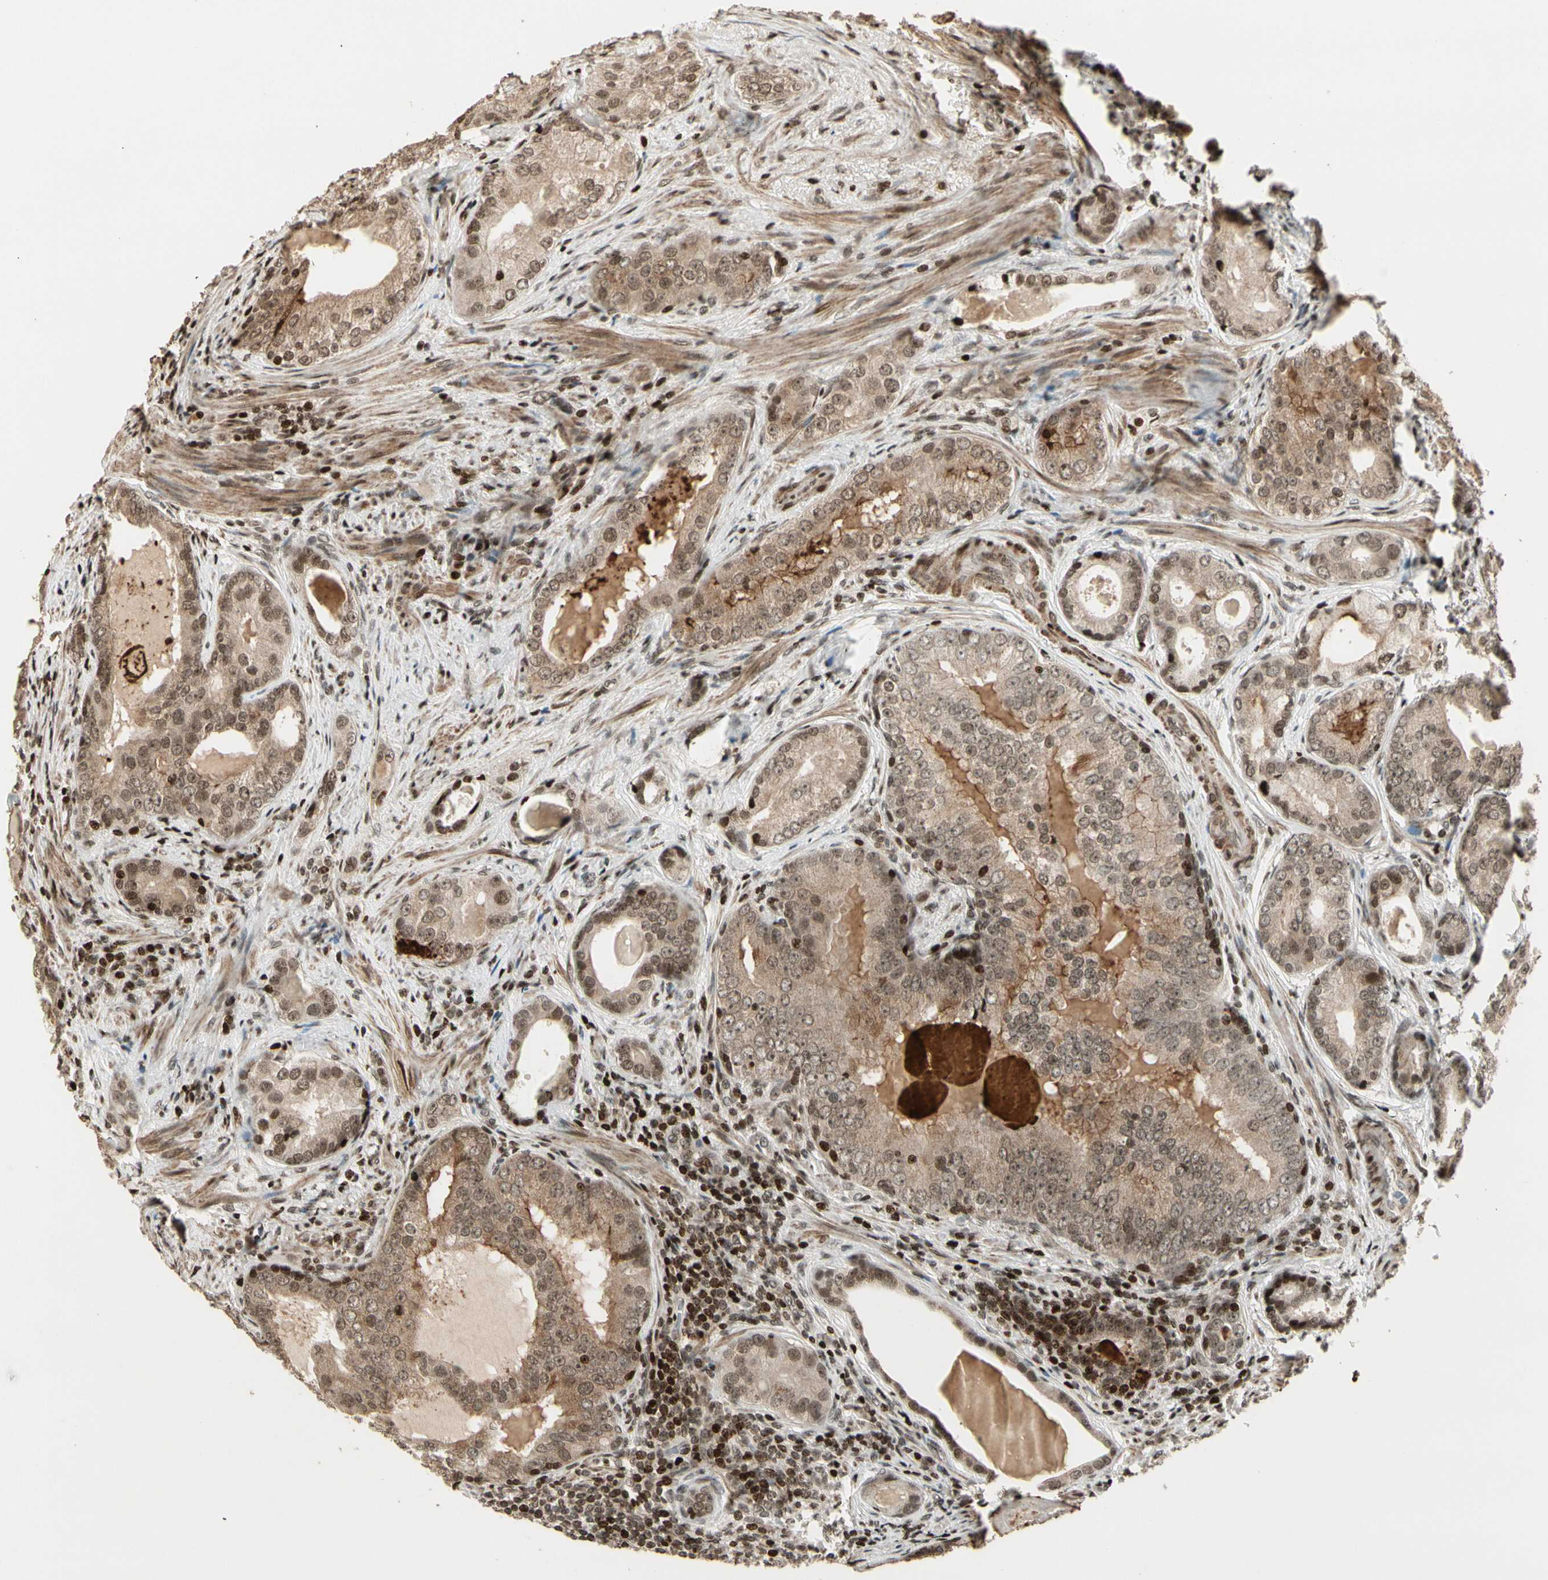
{"staining": {"intensity": "moderate", "quantity": ">75%", "location": "cytoplasmic/membranous,nuclear"}, "tissue": "prostate cancer", "cell_type": "Tumor cells", "image_type": "cancer", "snomed": [{"axis": "morphology", "description": "Adenocarcinoma, High grade"}, {"axis": "topography", "description": "Prostate"}], "caption": "Immunohistochemical staining of high-grade adenocarcinoma (prostate) exhibits moderate cytoplasmic/membranous and nuclear protein positivity in approximately >75% of tumor cells.", "gene": "TSHZ3", "patient": {"sex": "male", "age": 66}}